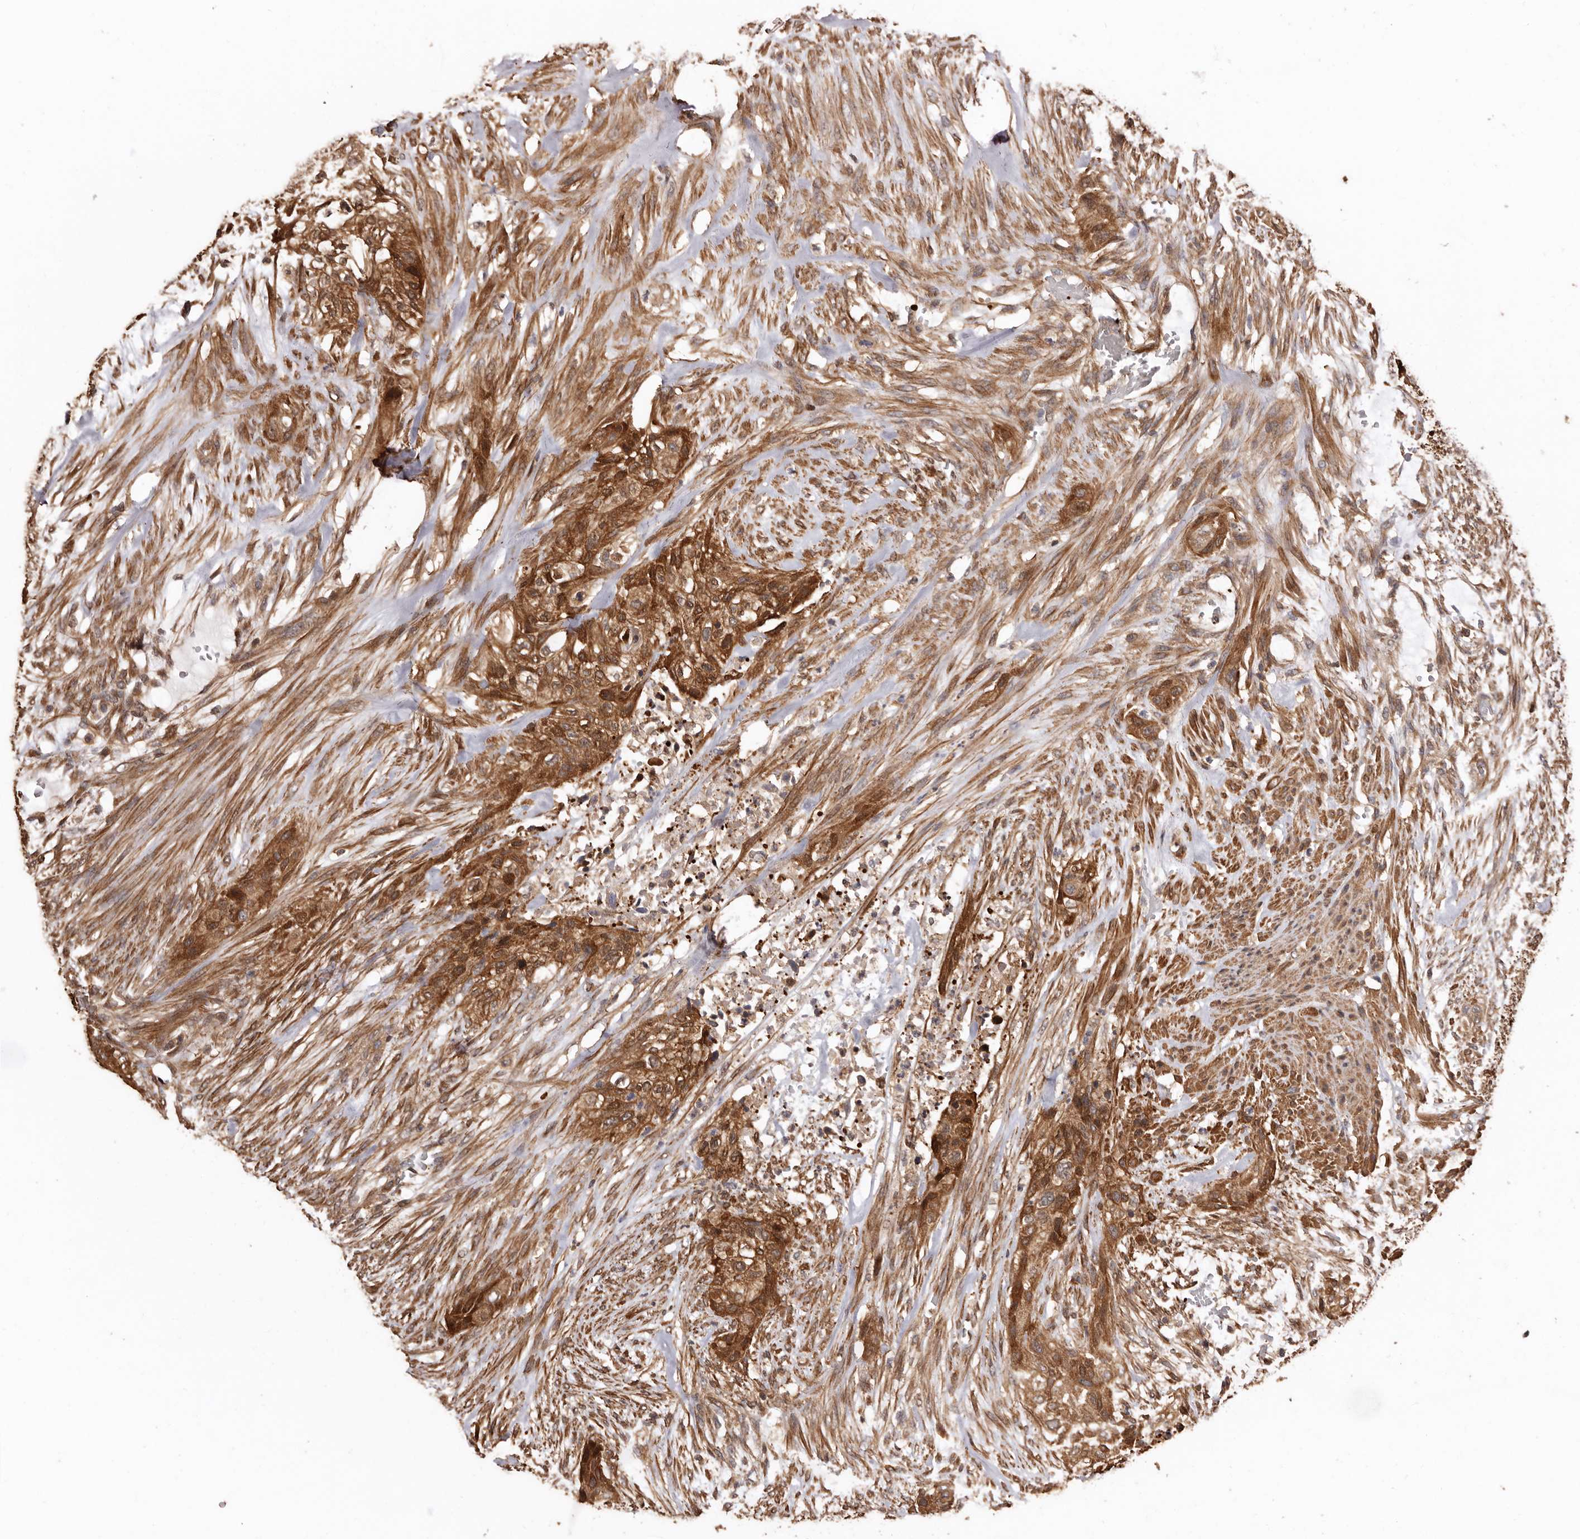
{"staining": {"intensity": "moderate", "quantity": ">75%", "location": "cytoplasmic/membranous"}, "tissue": "urothelial cancer", "cell_type": "Tumor cells", "image_type": "cancer", "snomed": [{"axis": "morphology", "description": "Urothelial carcinoma, High grade"}, {"axis": "topography", "description": "Urinary bladder"}], "caption": "Brown immunohistochemical staining in human urothelial cancer exhibits moderate cytoplasmic/membranous expression in about >75% of tumor cells.", "gene": "COQ8B", "patient": {"sex": "male", "age": 35}}